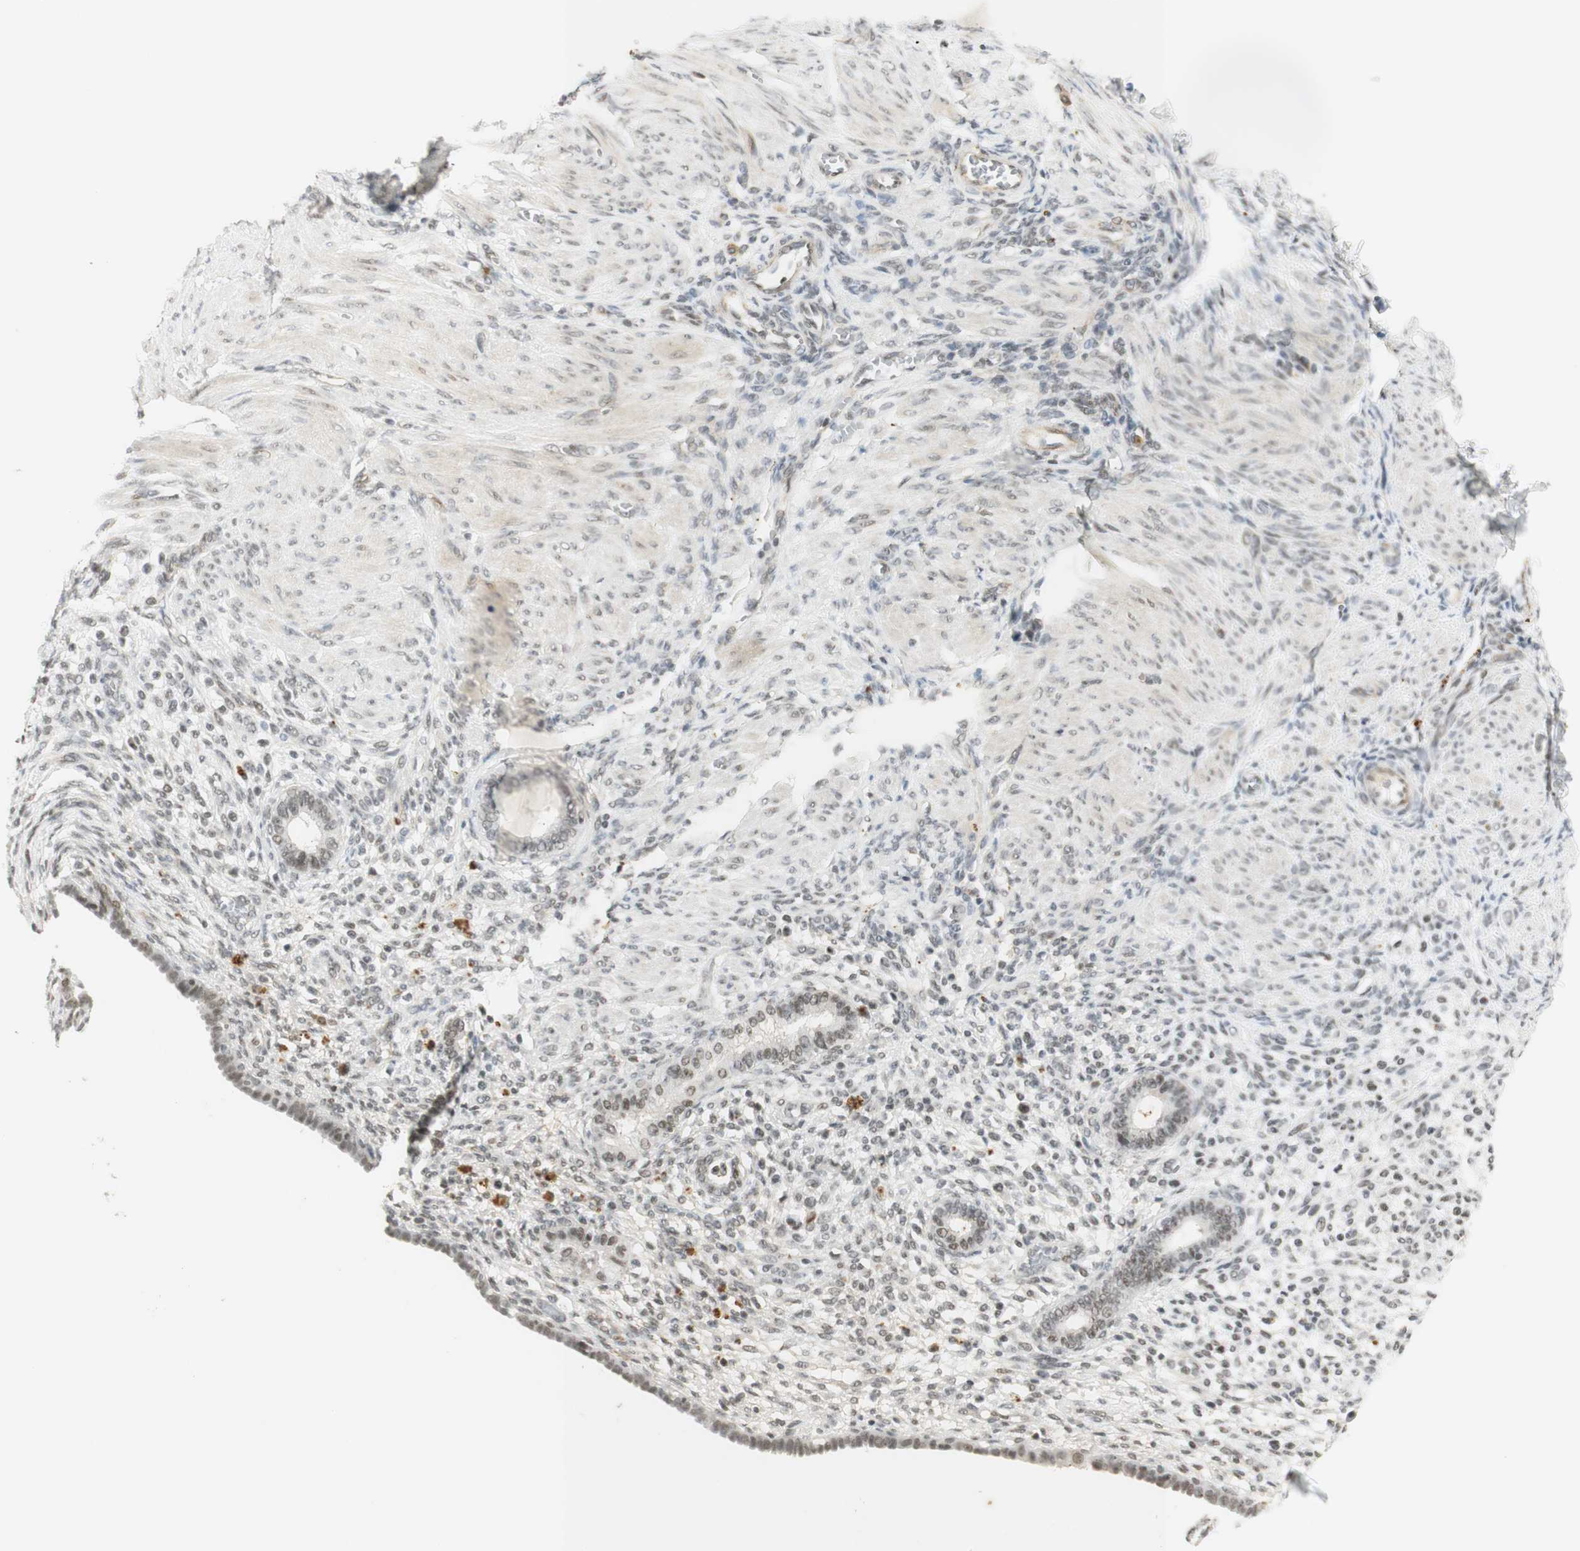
{"staining": {"intensity": "negative", "quantity": "none", "location": "none"}, "tissue": "endometrium", "cell_type": "Cells in endometrial stroma", "image_type": "normal", "snomed": [{"axis": "morphology", "description": "Normal tissue, NOS"}, {"axis": "topography", "description": "Endometrium"}], "caption": "This is an immunohistochemistry (IHC) histopathology image of normal endometrium. There is no positivity in cells in endometrial stroma.", "gene": "IRF1", "patient": {"sex": "female", "age": 72}}